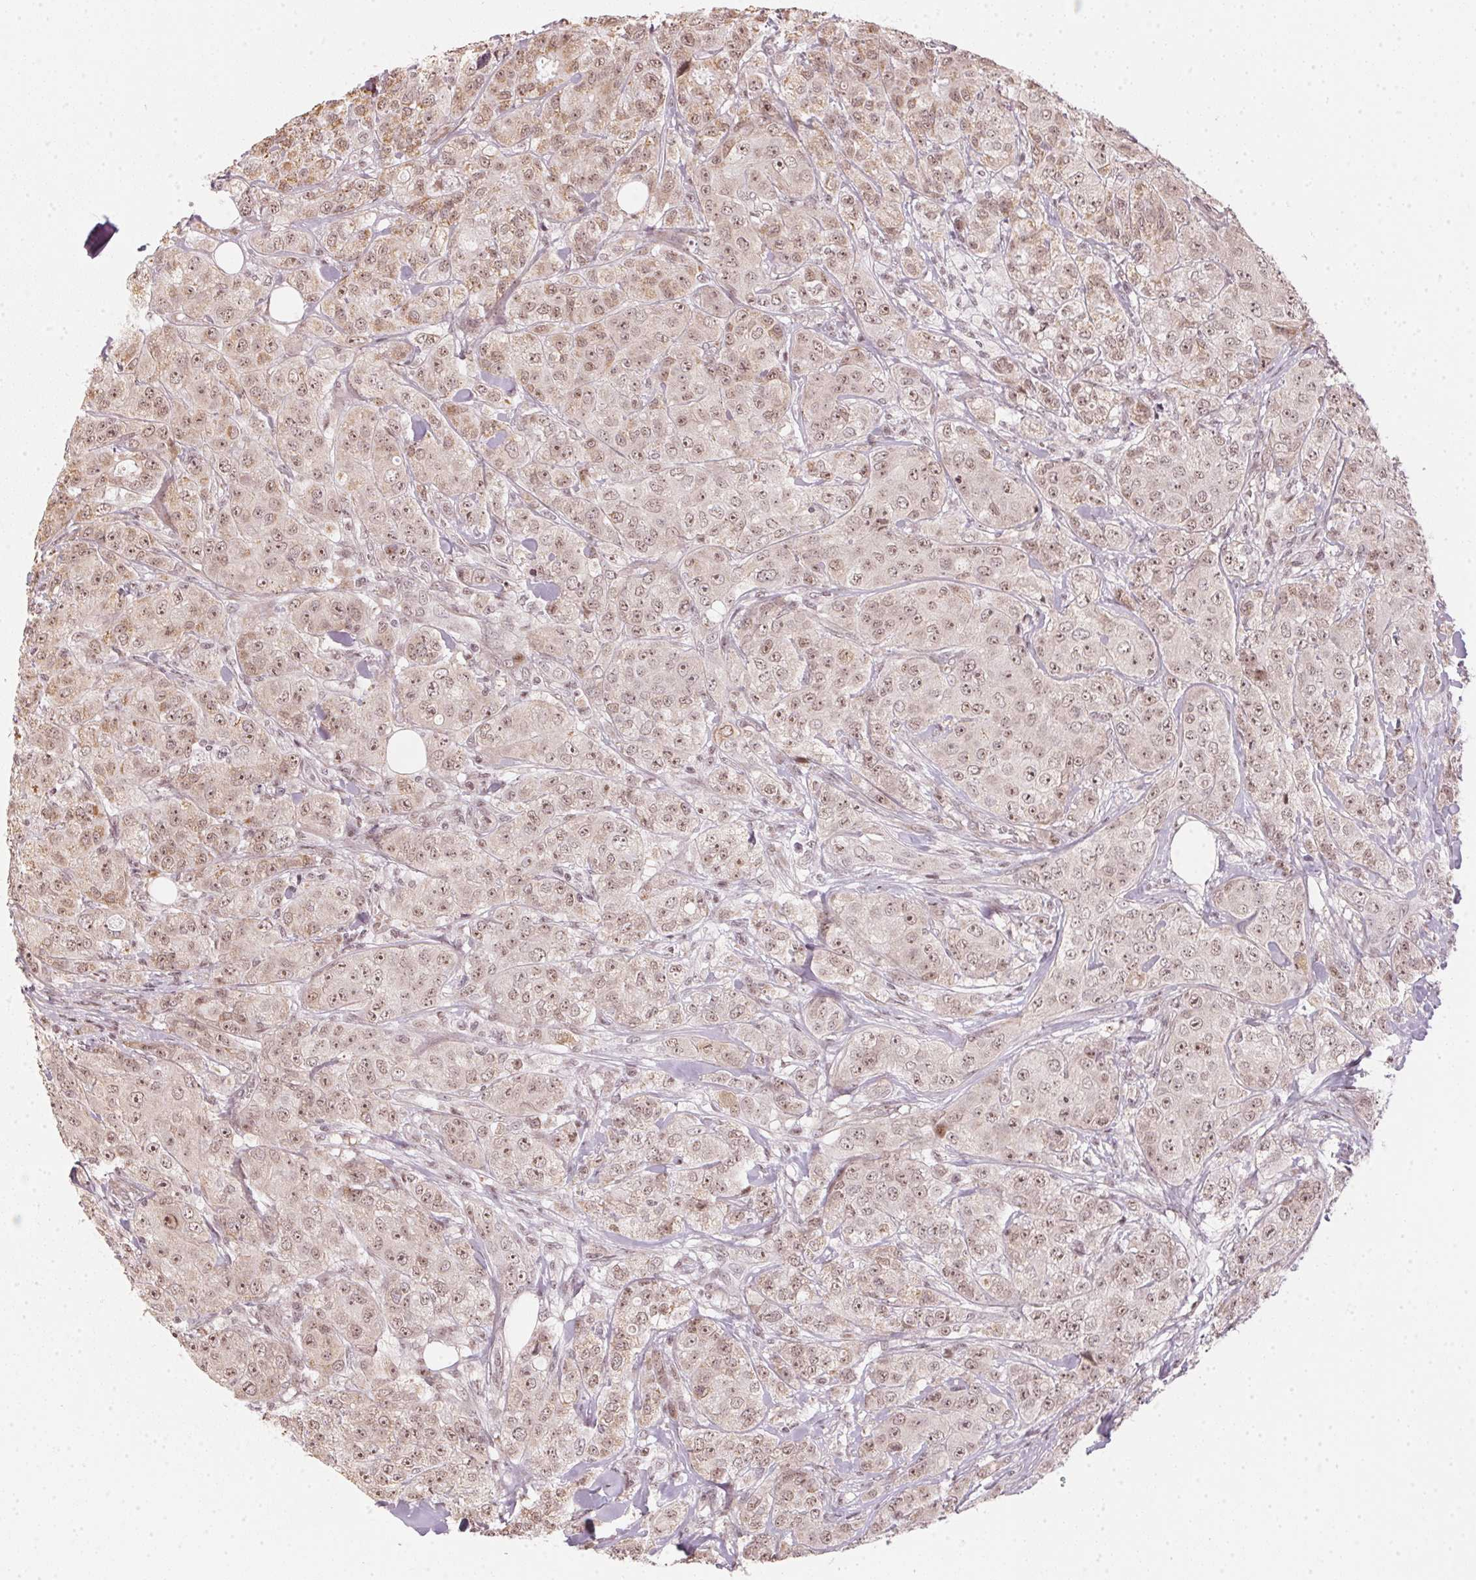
{"staining": {"intensity": "moderate", "quantity": ">75%", "location": "cytoplasmic/membranous,nuclear"}, "tissue": "breast cancer", "cell_type": "Tumor cells", "image_type": "cancer", "snomed": [{"axis": "morphology", "description": "Duct carcinoma"}, {"axis": "topography", "description": "Breast"}], "caption": "The micrograph shows a brown stain indicating the presence of a protein in the cytoplasmic/membranous and nuclear of tumor cells in breast invasive ductal carcinoma.", "gene": "KAT6A", "patient": {"sex": "female", "age": 43}}